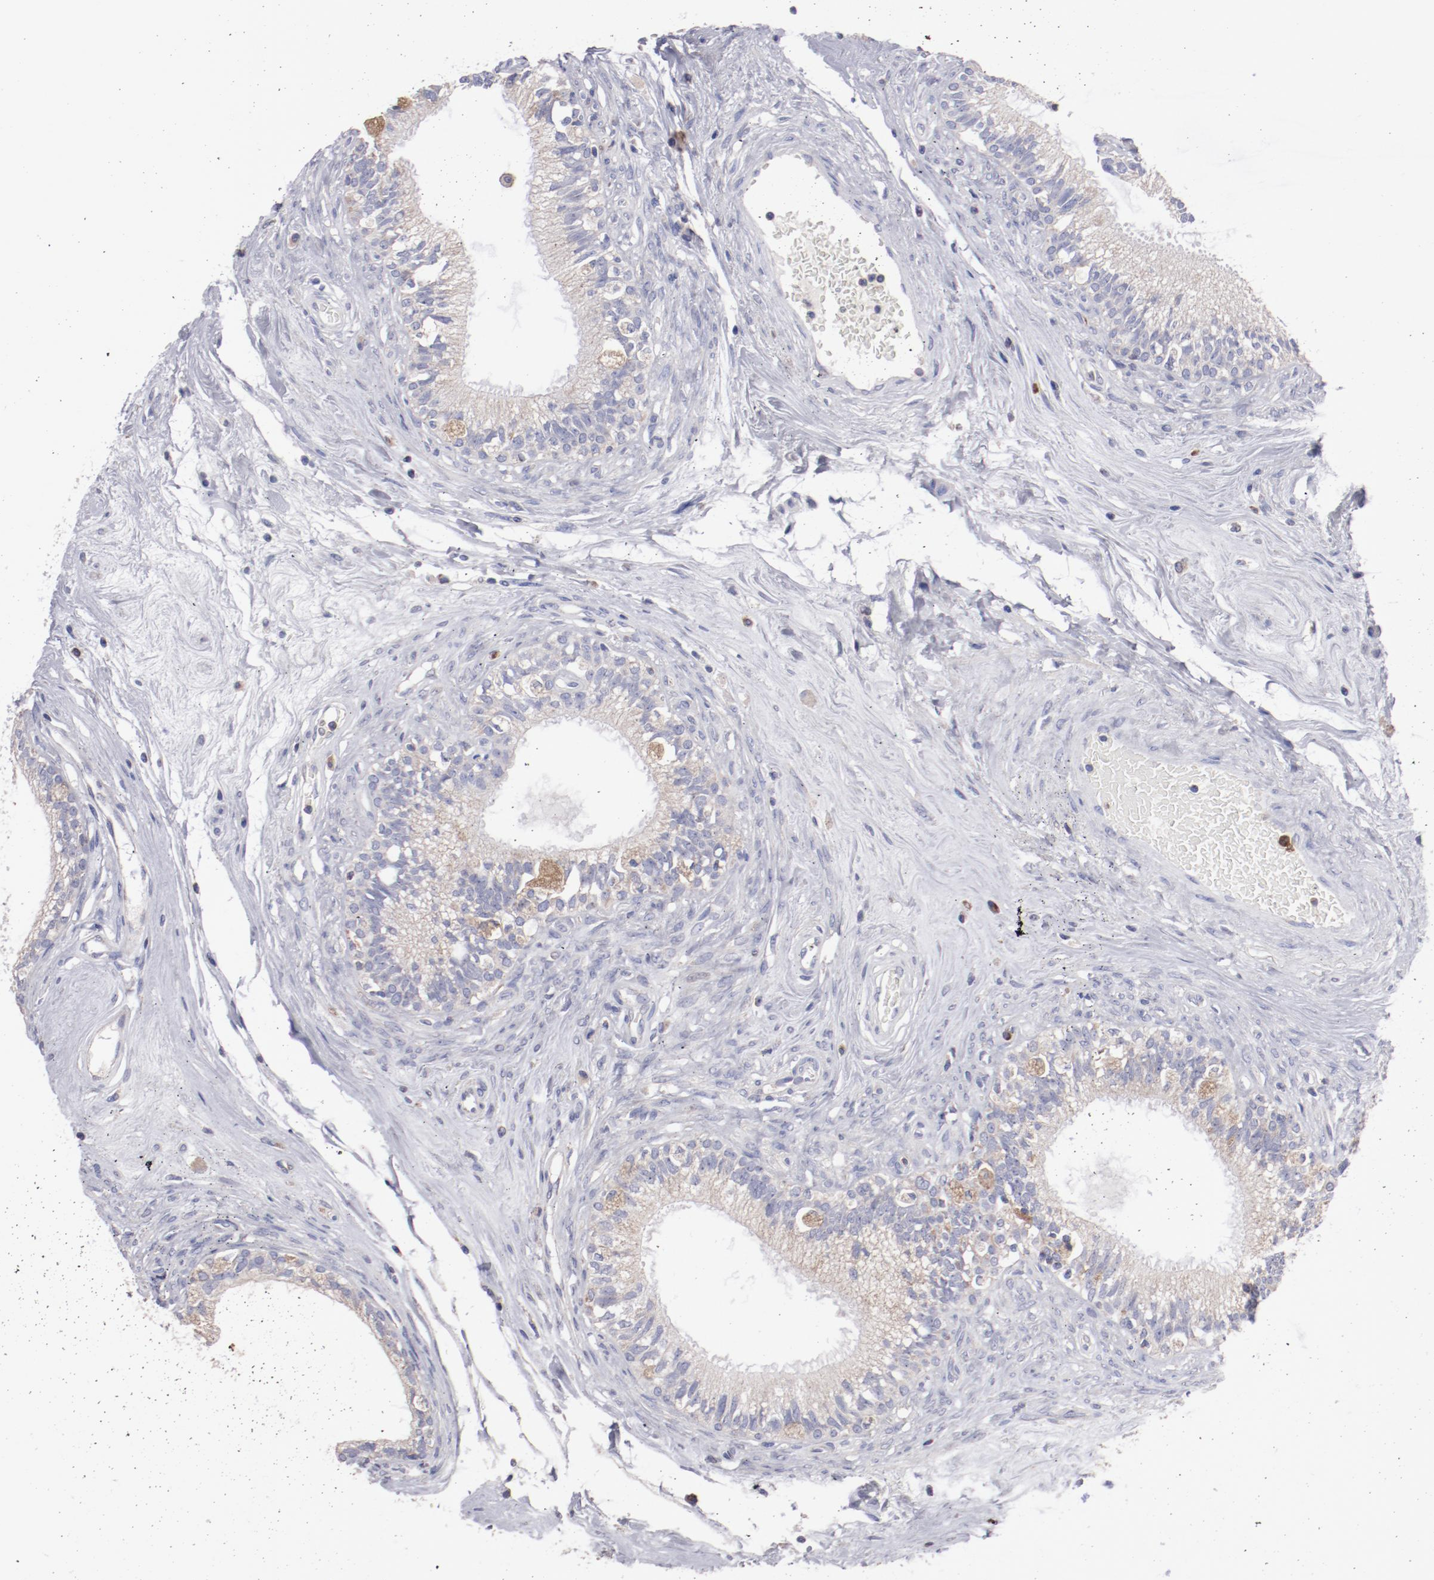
{"staining": {"intensity": "weak", "quantity": ">75%", "location": "cytoplasmic/membranous"}, "tissue": "epididymis", "cell_type": "Glandular cells", "image_type": "normal", "snomed": [{"axis": "morphology", "description": "Normal tissue, NOS"}, {"axis": "morphology", "description": "Inflammation, NOS"}, {"axis": "topography", "description": "Epididymis"}], "caption": "A photomicrograph of epididymis stained for a protein reveals weak cytoplasmic/membranous brown staining in glandular cells.", "gene": "FGR", "patient": {"sex": "male", "age": 84}}